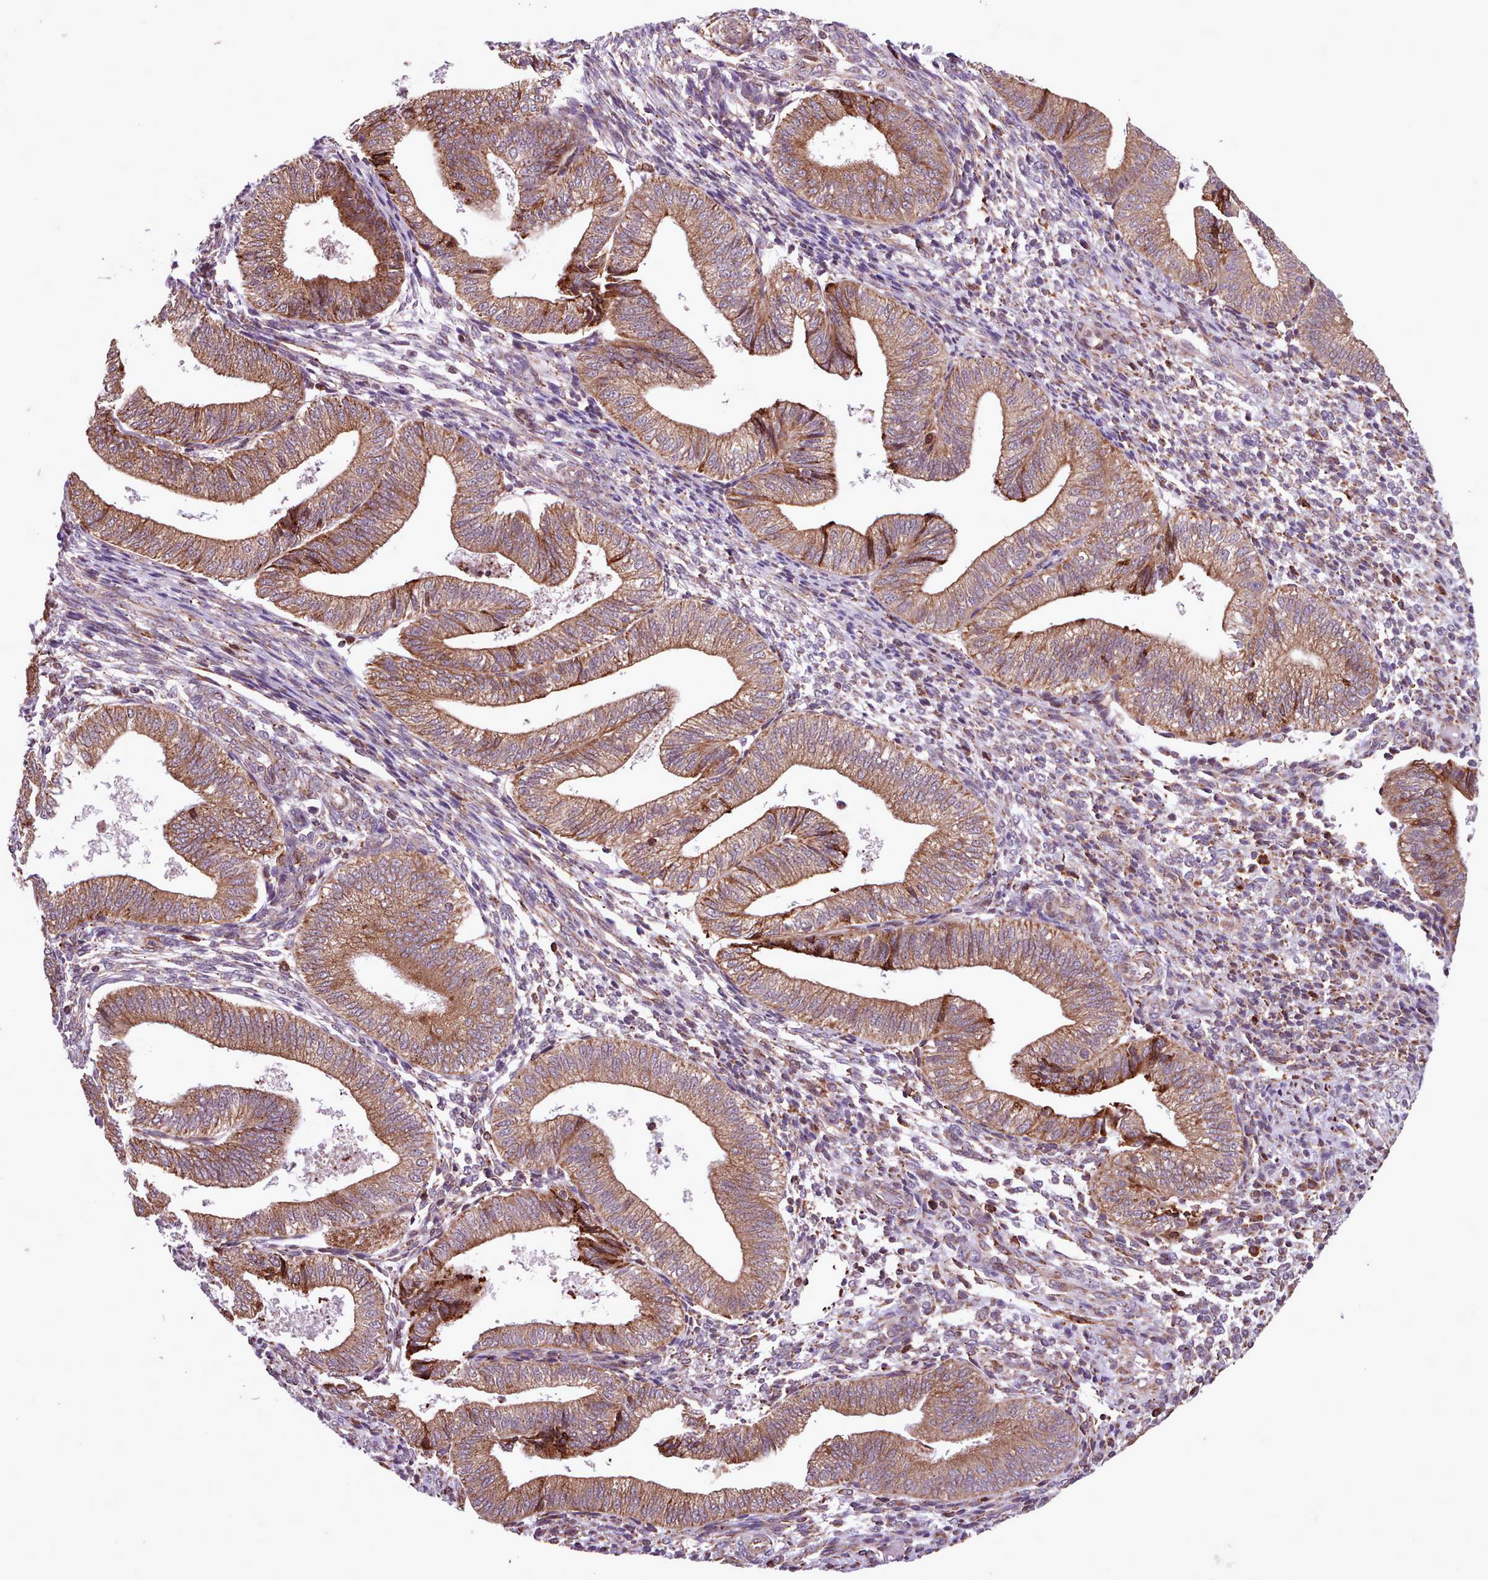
{"staining": {"intensity": "moderate", "quantity": "25%-75%", "location": "cytoplasmic/membranous"}, "tissue": "endometrium", "cell_type": "Cells in endometrial stroma", "image_type": "normal", "snomed": [{"axis": "morphology", "description": "Normal tissue, NOS"}, {"axis": "topography", "description": "Endometrium"}], "caption": "Moderate cytoplasmic/membranous protein staining is present in approximately 25%-75% of cells in endometrial stroma in endometrium.", "gene": "TTLL3", "patient": {"sex": "female", "age": 34}}